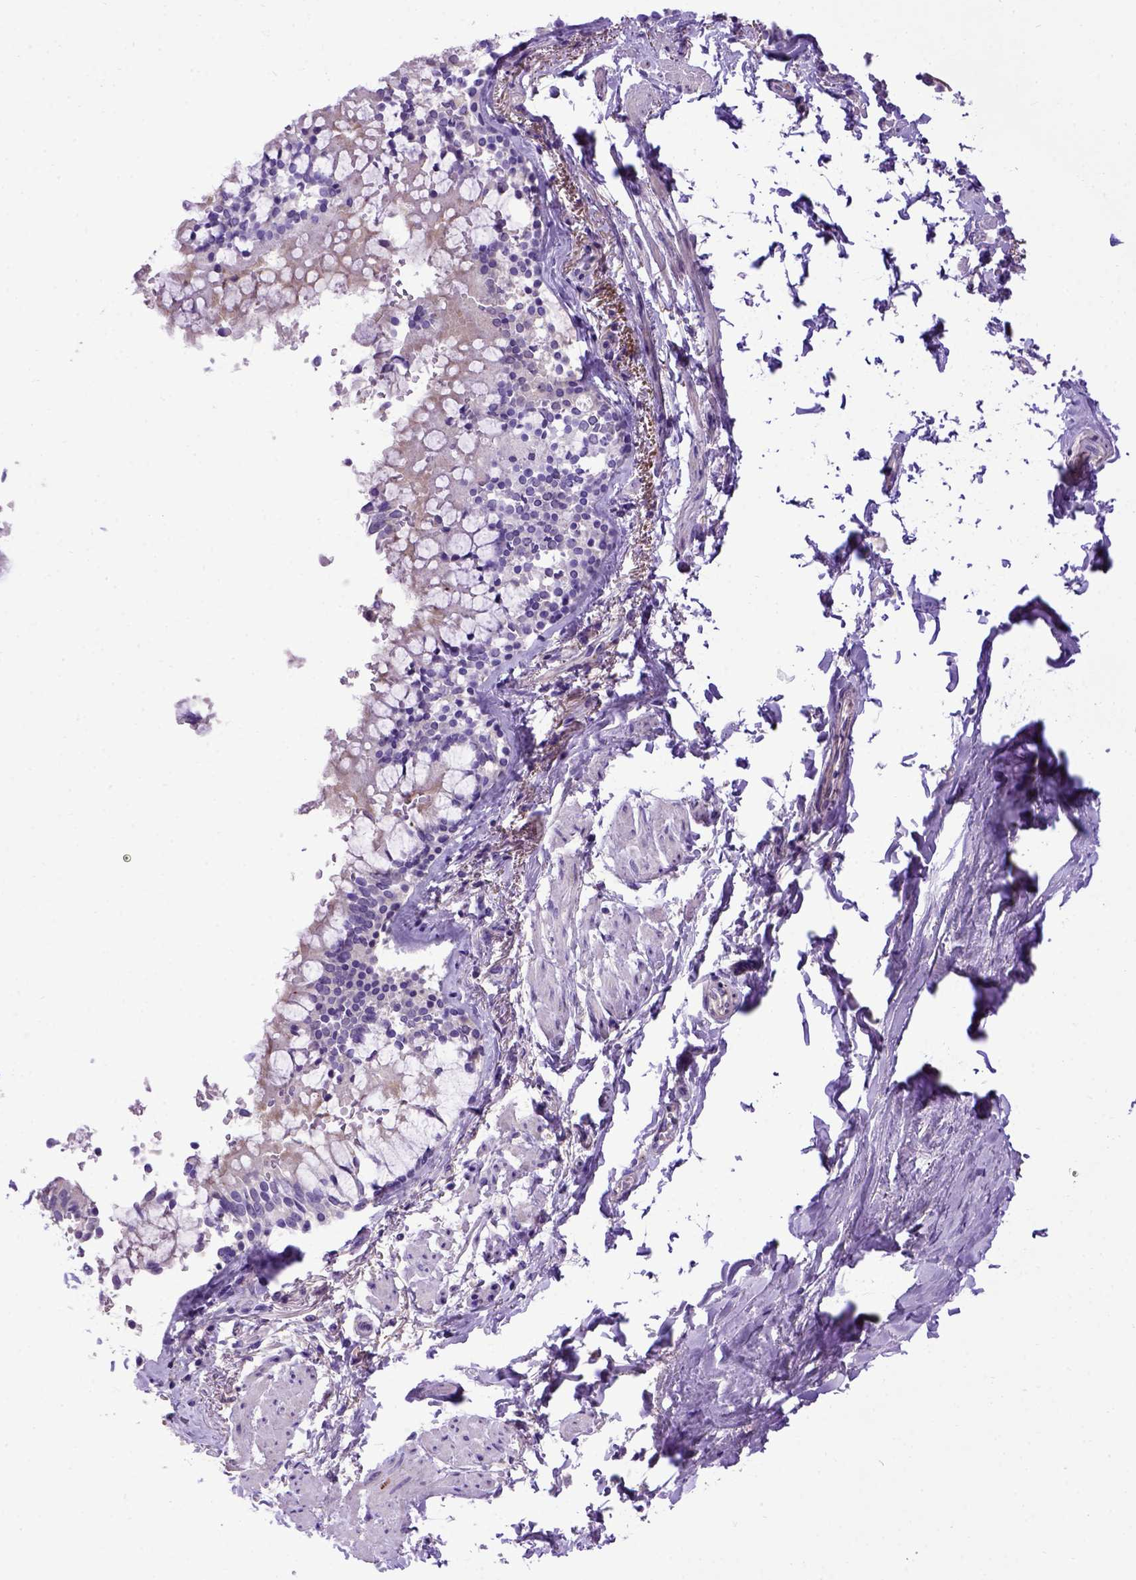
{"staining": {"intensity": "strong", "quantity": ">75%", "location": "cytoplasmic/membranous"}, "tissue": "soft tissue", "cell_type": "Chondrocytes", "image_type": "normal", "snomed": [{"axis": "morphology", "description": "Normal tissue, NOS"}, {"axis": "topography", "description": "Cartilage tissue"}, {"axis": "topography", "description": "Bronchus"}, {"axis": "topography", "description": "Peripheral nerve tissue"}], "caption": "The immunohistochemical stain highlights strong cytoplasmic/membranous staining in chondrocytes of normal soft tissue. (DAB IHC with brightfield microscopy, high magnification).", "gene": "ADAM12", "patient": {"sex": "male", "age": 67}}